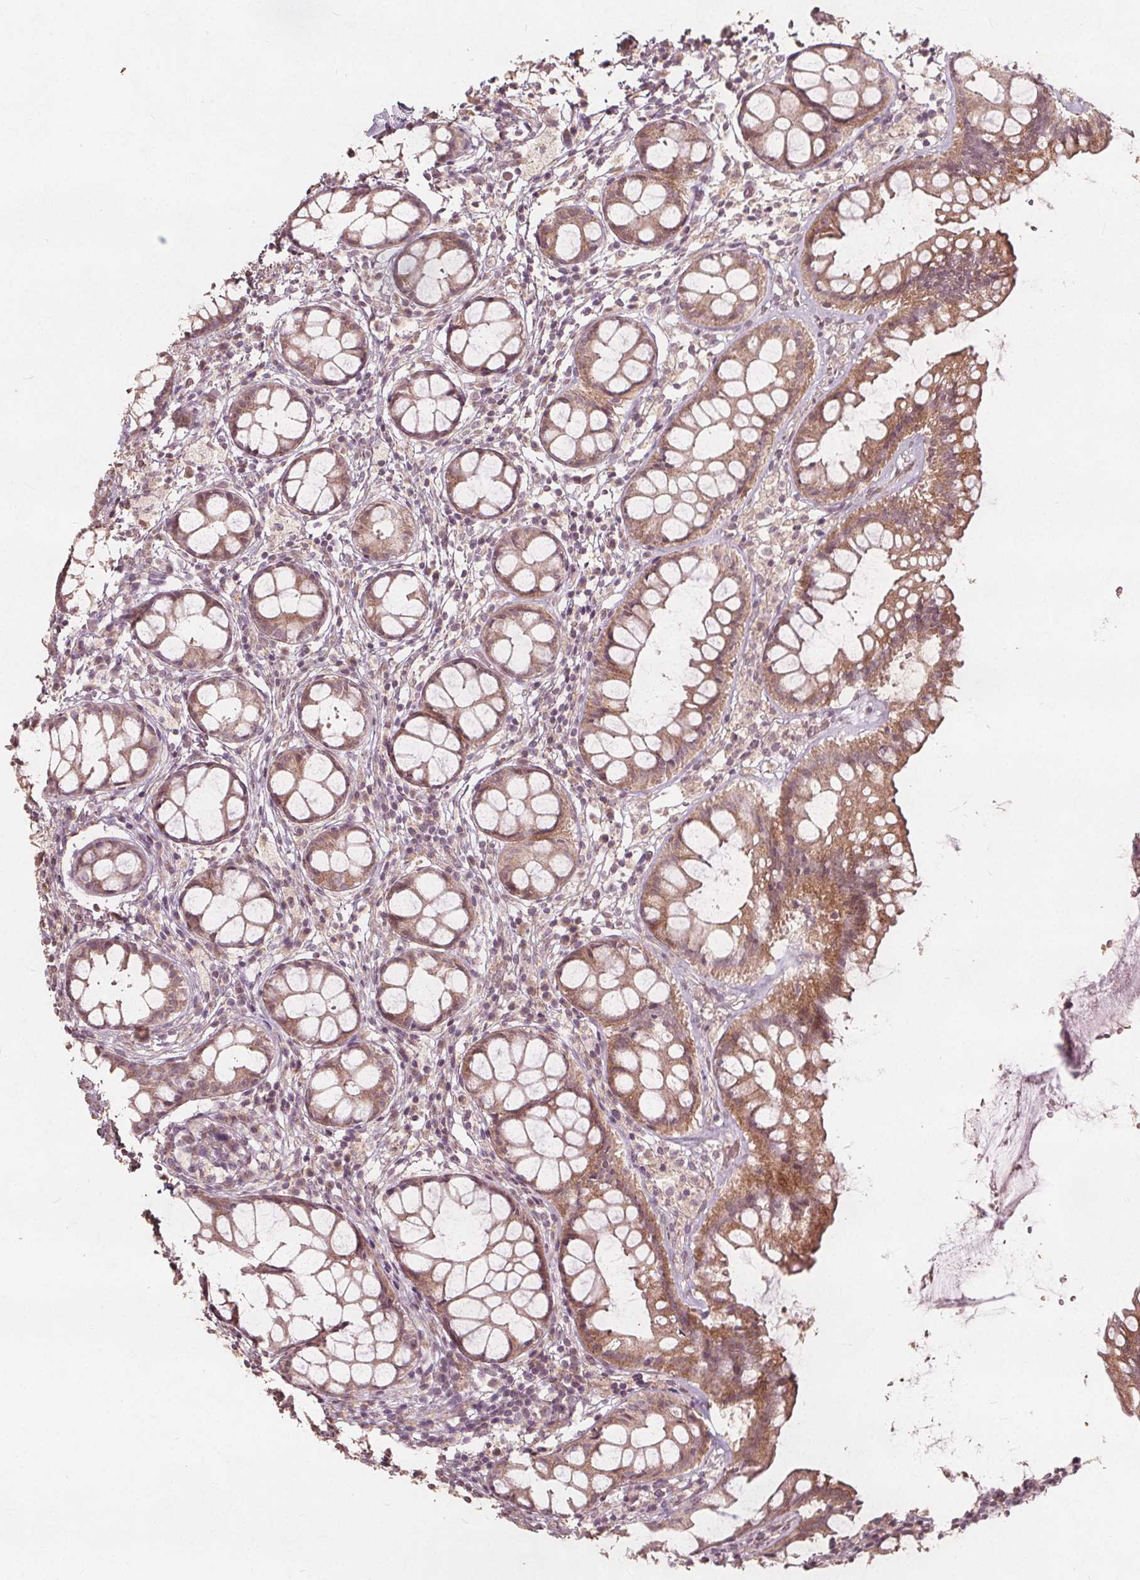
{"staining": {"intensity": "moderate", "quantity": ">75%", "location": "cytoplasmic/membranous"}, "tissue": "rectum", "cell_type": "Glandular cells", "image_type": "normal", "snomed": [{"axis": "morphology", "description": "Normal tissue, NOS"}, {"axis": "topography", "description": "Rectum"}], "caption": "Human rectum stained for a protein (brown) reveals moderate cytoplasmic/membranous positive expression in approximately >75% of glandular cells.", "gene": "PTPRT", "patient": {"sex": "female", "age": 62}}